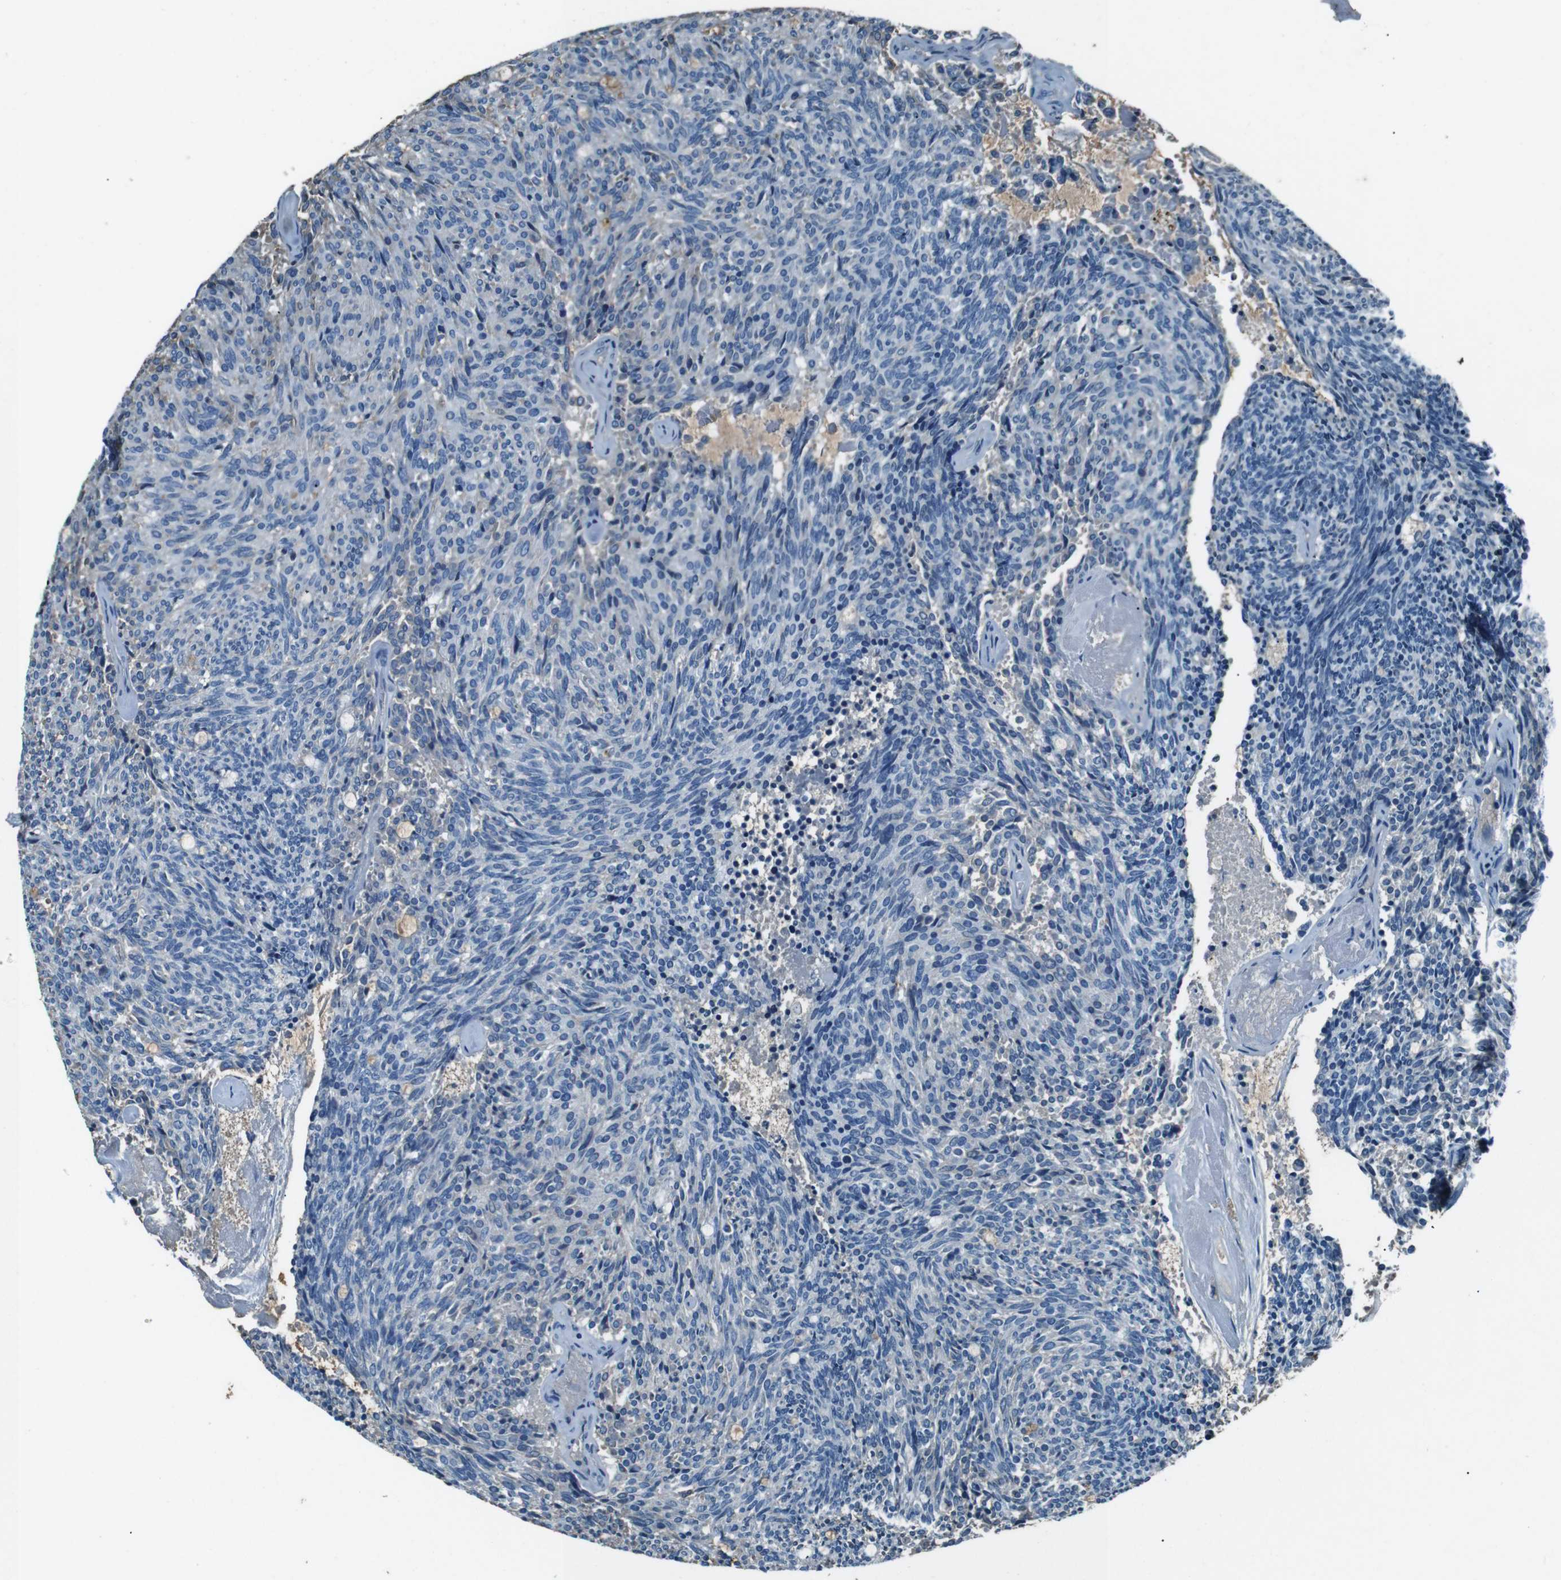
{"staining": {"intensity": "negative", "quantity": "none", "location": "none"}, "tissue": "carcinoid", "cell_type": "Tumor cells", "image_type": "cancer", "snomed": [{"axis": "morphology", "description": "Carcinoid, malignant, NOS"}, {"axis": "topography", "description": "Pancreas"}], "caption": "IHC photomicrograph of neoplastic tissue: malignant carcinoid stained with DAB demonstrates no significant protein positivity in tumor cells. (DAB (3,3'-diaminobenzidine) immunohistochemistry with hematoxylin counter stain).", "gene": "LEP", "patient": {"sex": "female", "age": 54}}